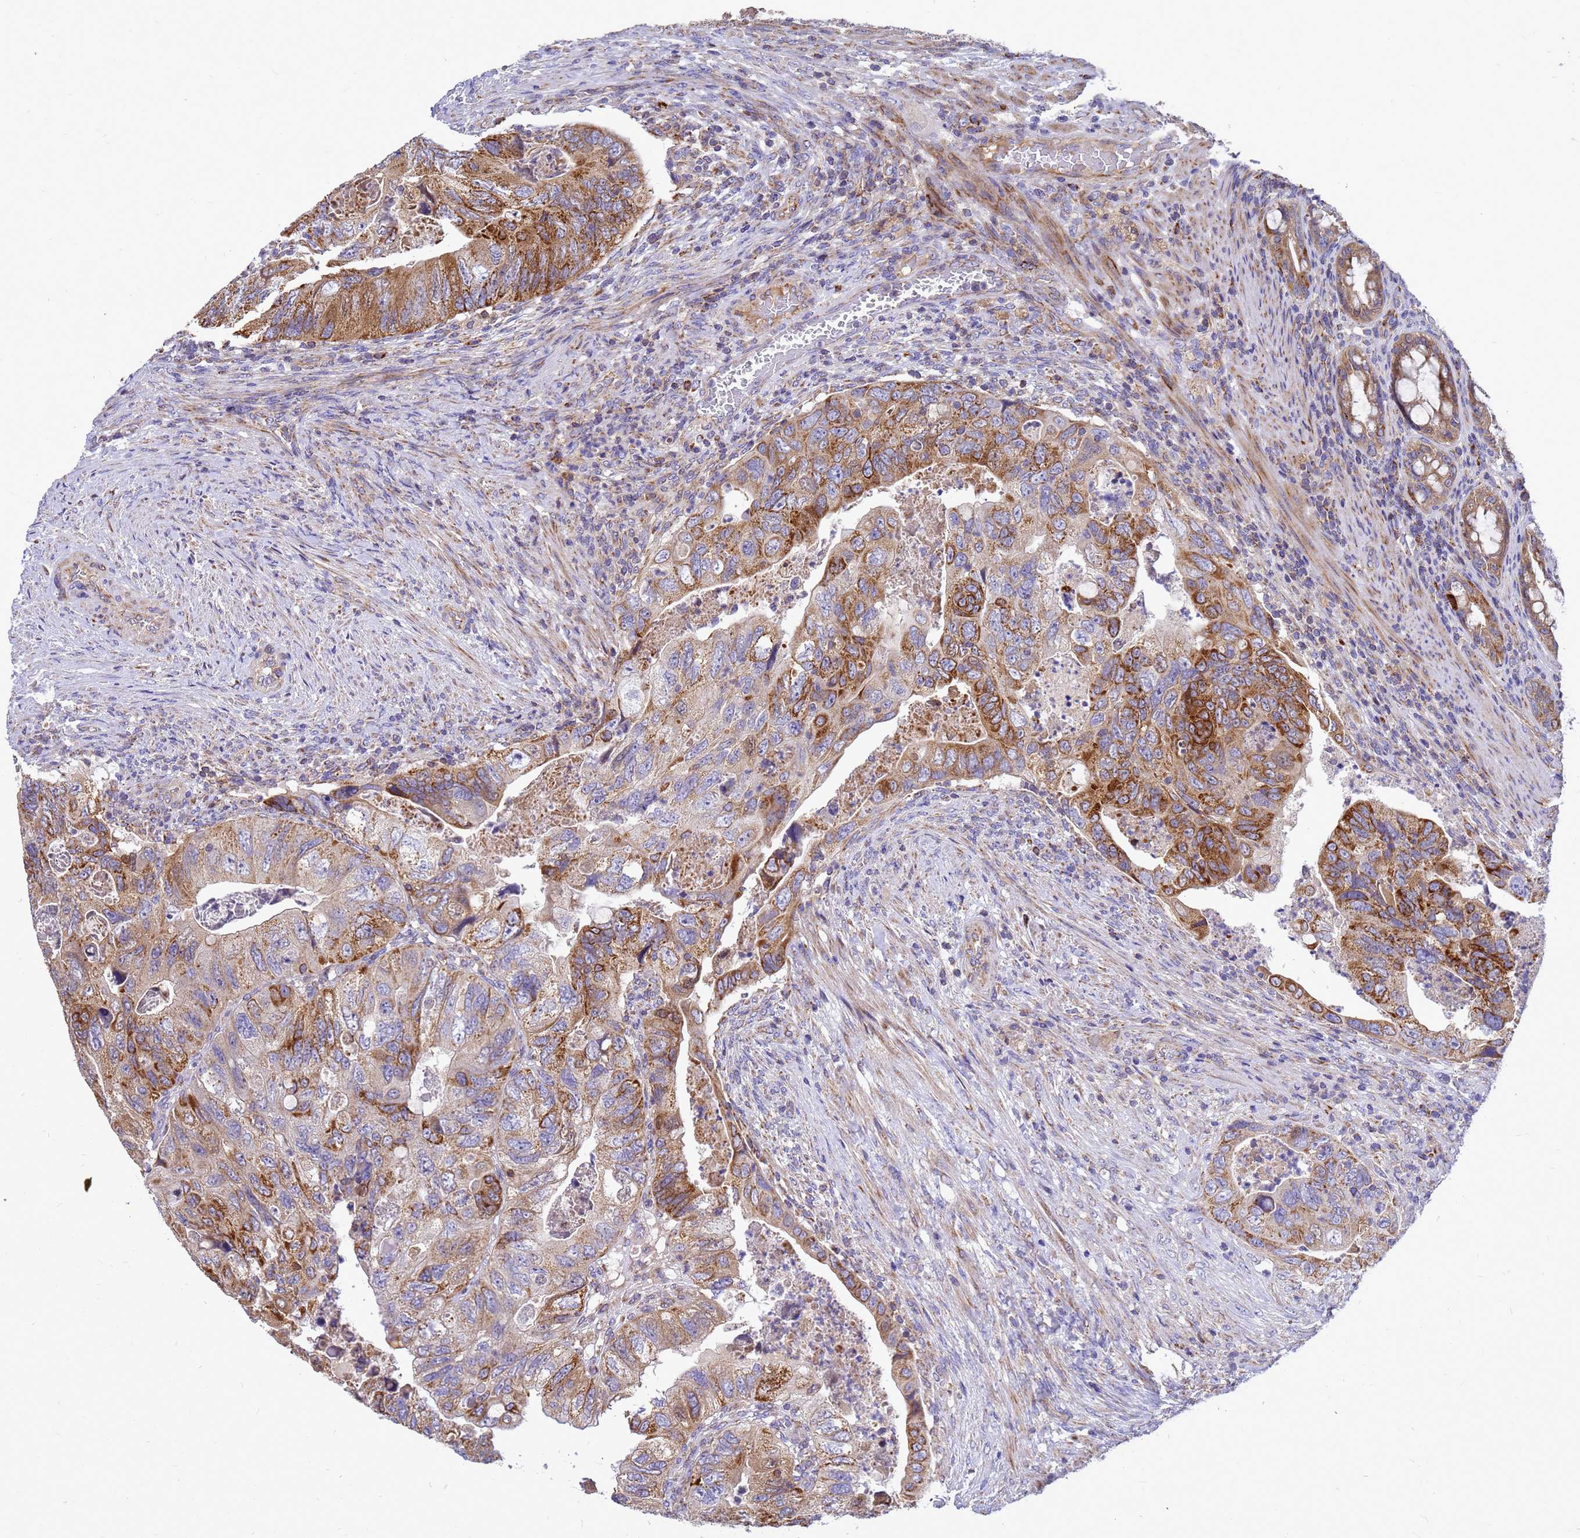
{"staining": {"intensity": "moderate", "quantity": ">75%", "location": "cytoplasmic/membranous"}, "tissue": "colorectal cancer", "cell_type": "Tumor cells", "image_type": "cancer", "snomed": [{"axis": "morphology", "description": "Adenocarcinoma, NOS"}, {"axis": "topography", "description": "Rectum"}], "caption": "A brown stain shows moderate cytoplasmic/membranous positivity of a protein in colorectal cancer tumor cells.", "gene": "CMC4", "patient": {"sex": "male", "age": 63}}